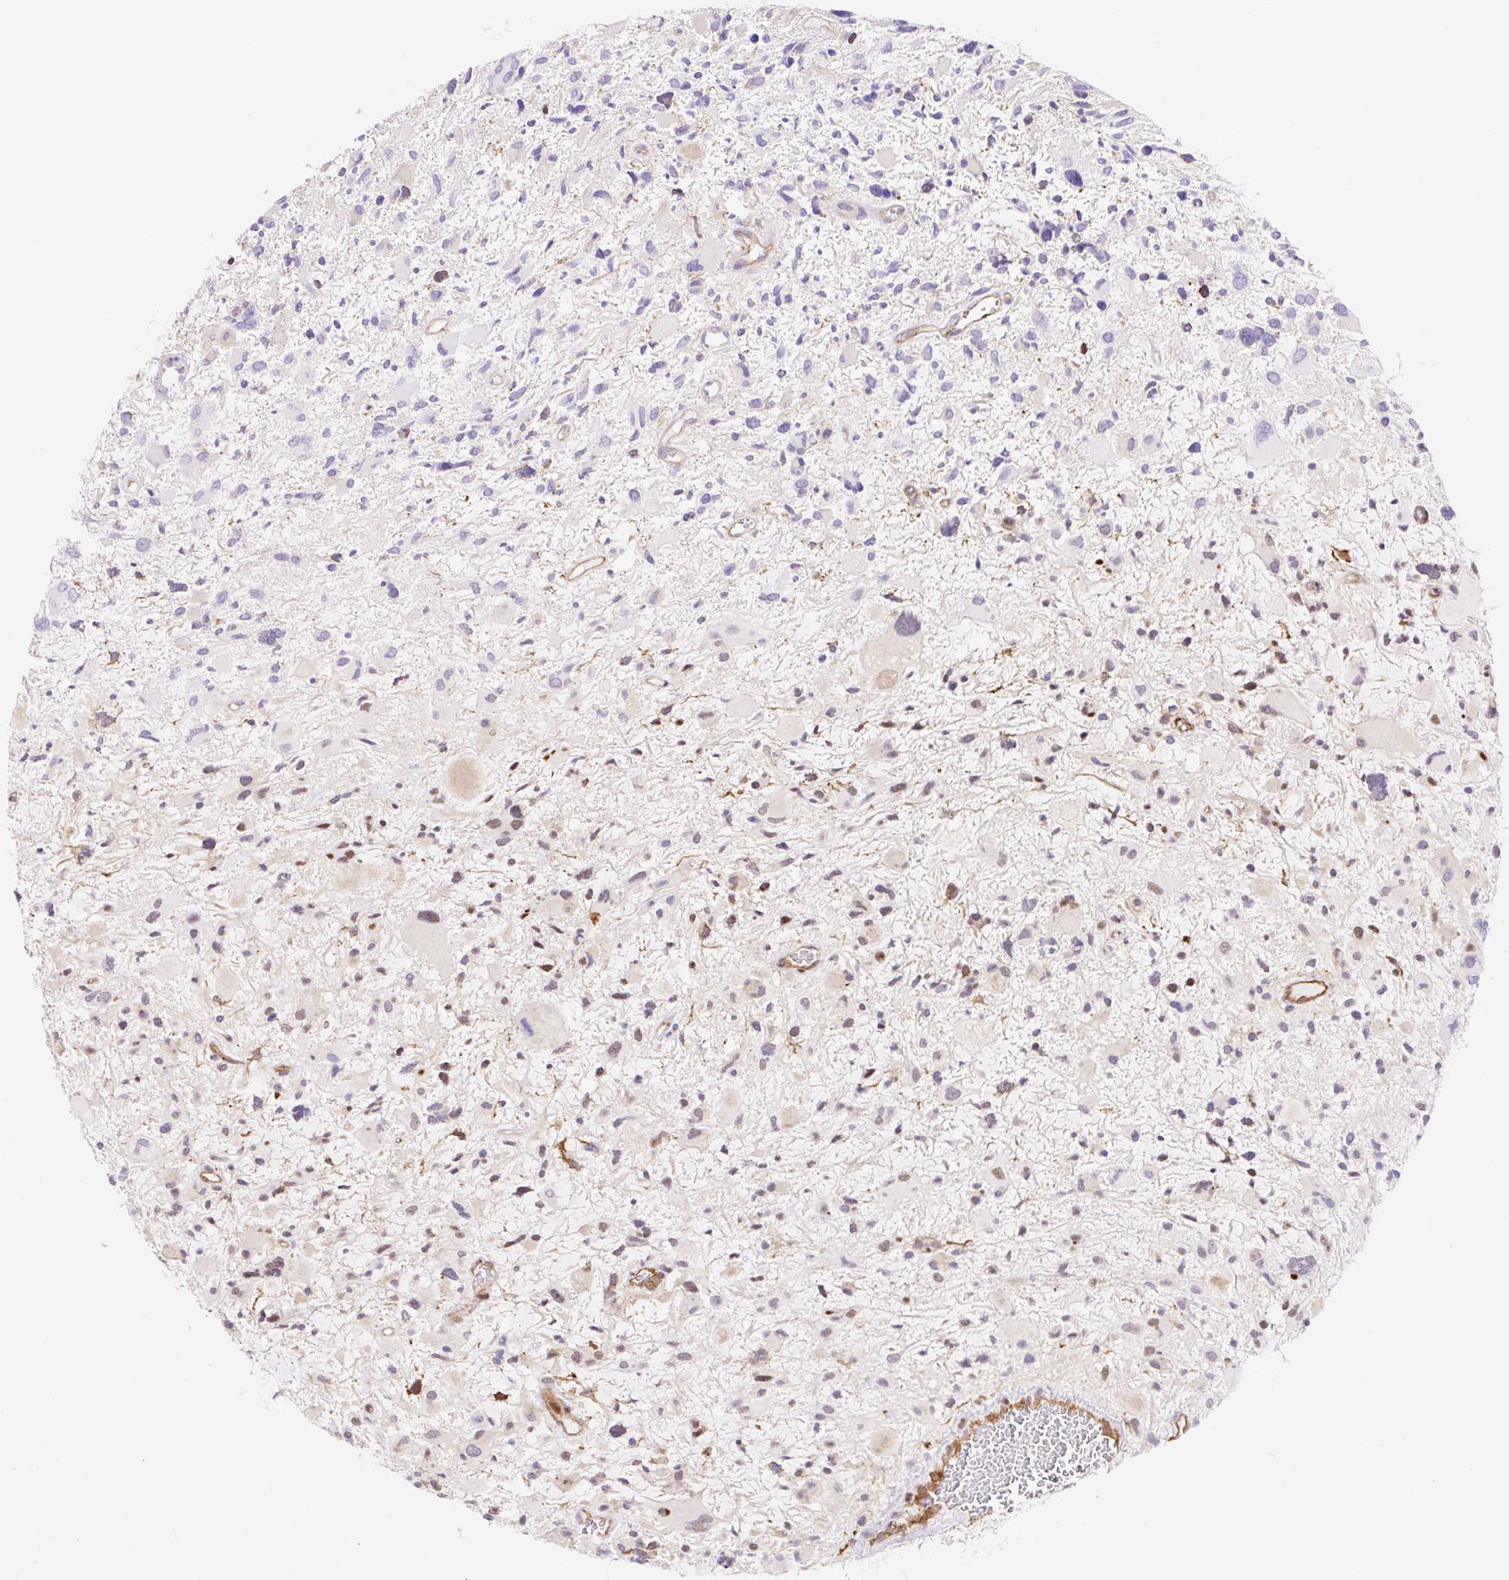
{"staining": {"intensity": "strong", "quantity": "<25%", "location": "cytoplasmic/membranous"}, "tissue": "glioma", "cell_type": "Tumor cells", "image_type": "cancer", "snomed": [{"axis": "morphology", "description": "Glioma, malignant, High grade"}, {"axis": "topography", "description": "Brain"}], "caption": "Malignant high-grade glioma tissue demonstrates strong cytoplasmic/membranous positivity in about <25% of tumor cells, visualized by immunohistochemistry.", "gene": "HIP1R", "patient": {"sex": "female", "age": 11}}